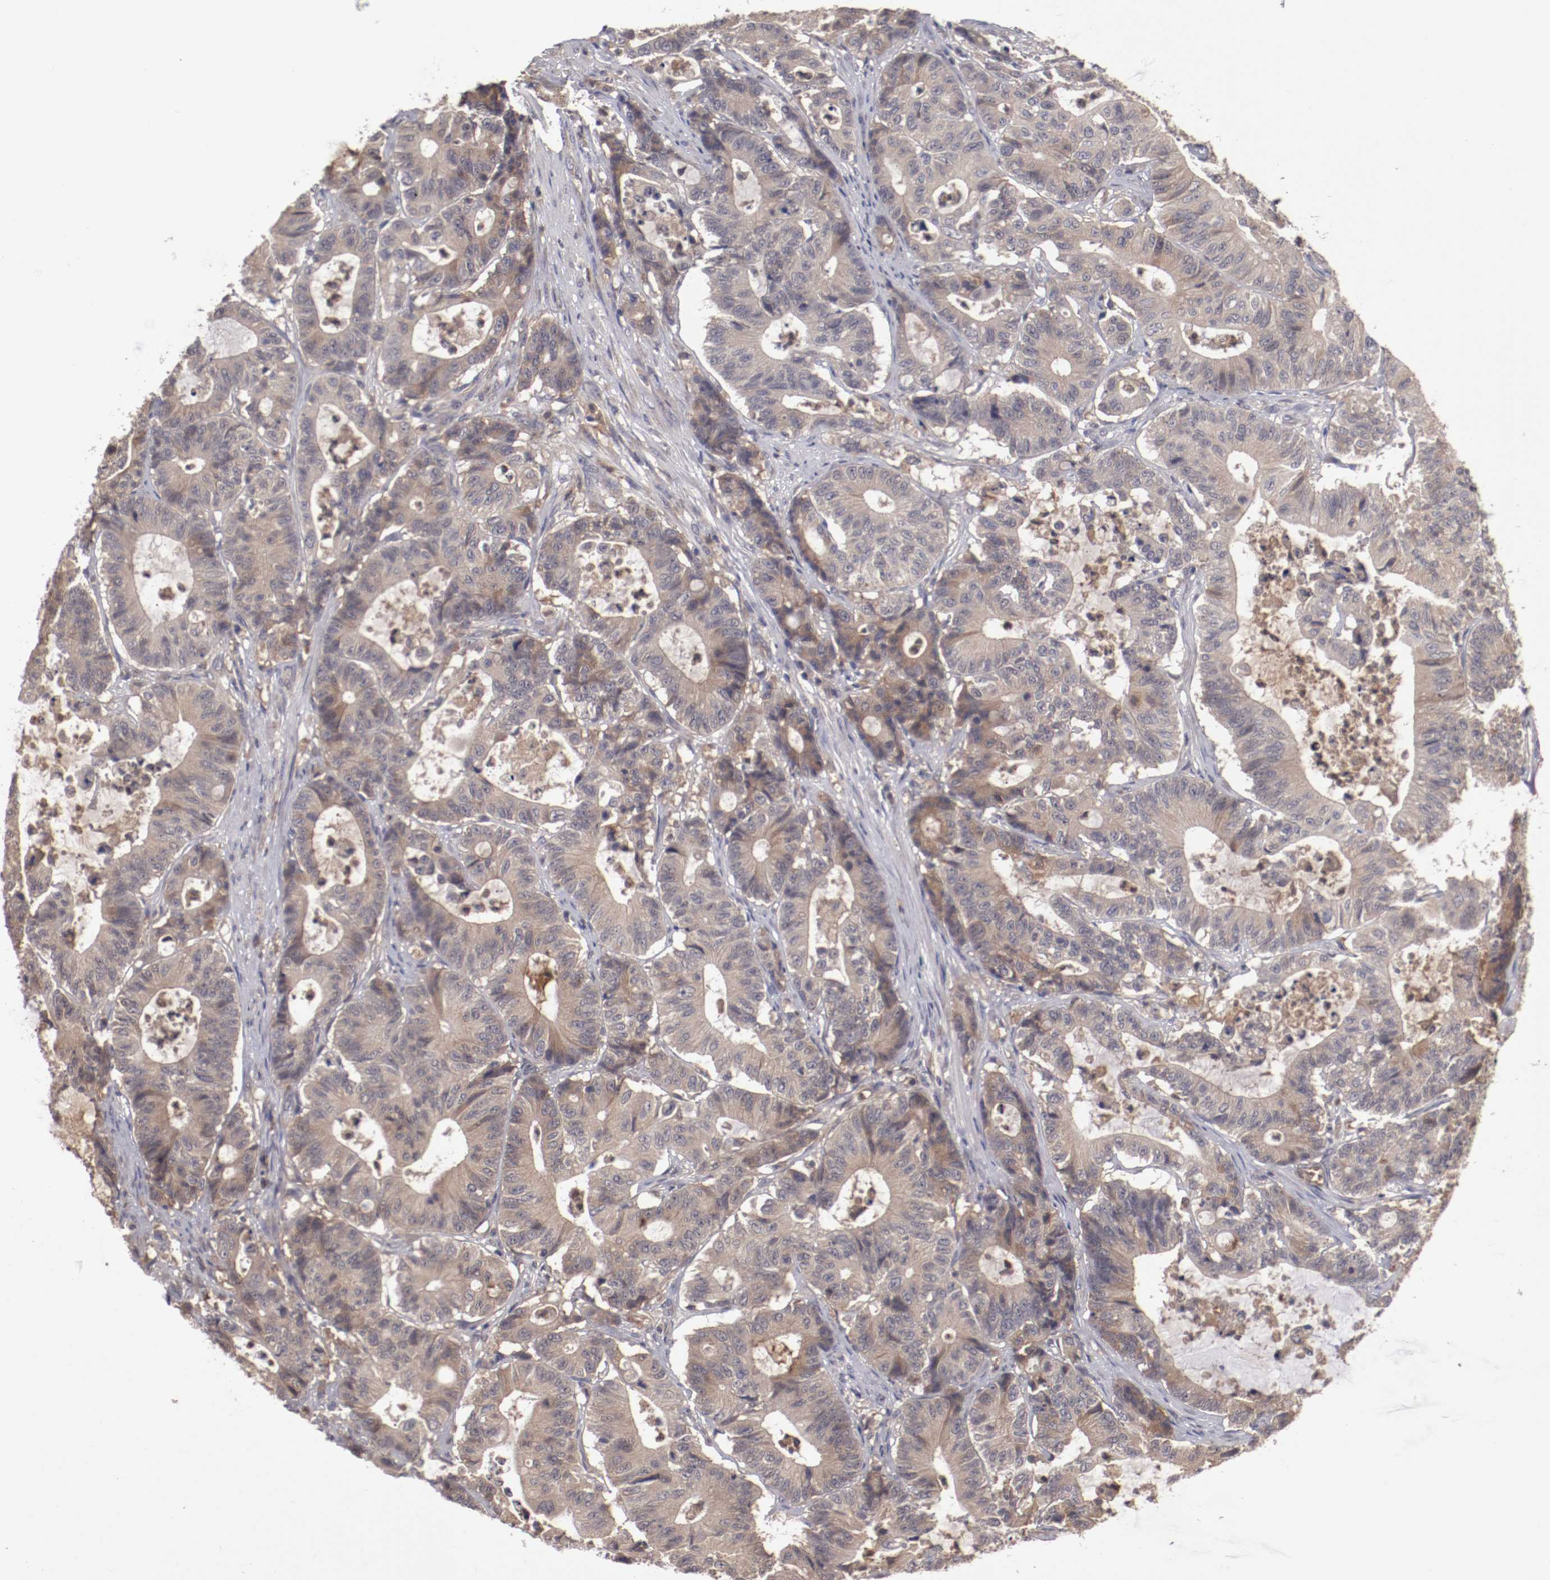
{"staining": {"intensity": "weak", "quantity": "25%-75%", "location": "cytoplasmic/membranous"}, "tissue": "colorectal cancer", "cell_type": "Tumor cells", "image_type": "cancer", "snomed": [{"axis": "morphology", "description": "Adenocarcinoma, NOS"}, {"axis": "topography", "description": "Colon"}], "caption": "Protein expression analysis of human colorectal adenocarcinoma reveals weak cytoplasmic/membranous expression in about 25%-75% of tumor cells.", "gene": "CP", "patient": {"sex": "female", "age": 84}}